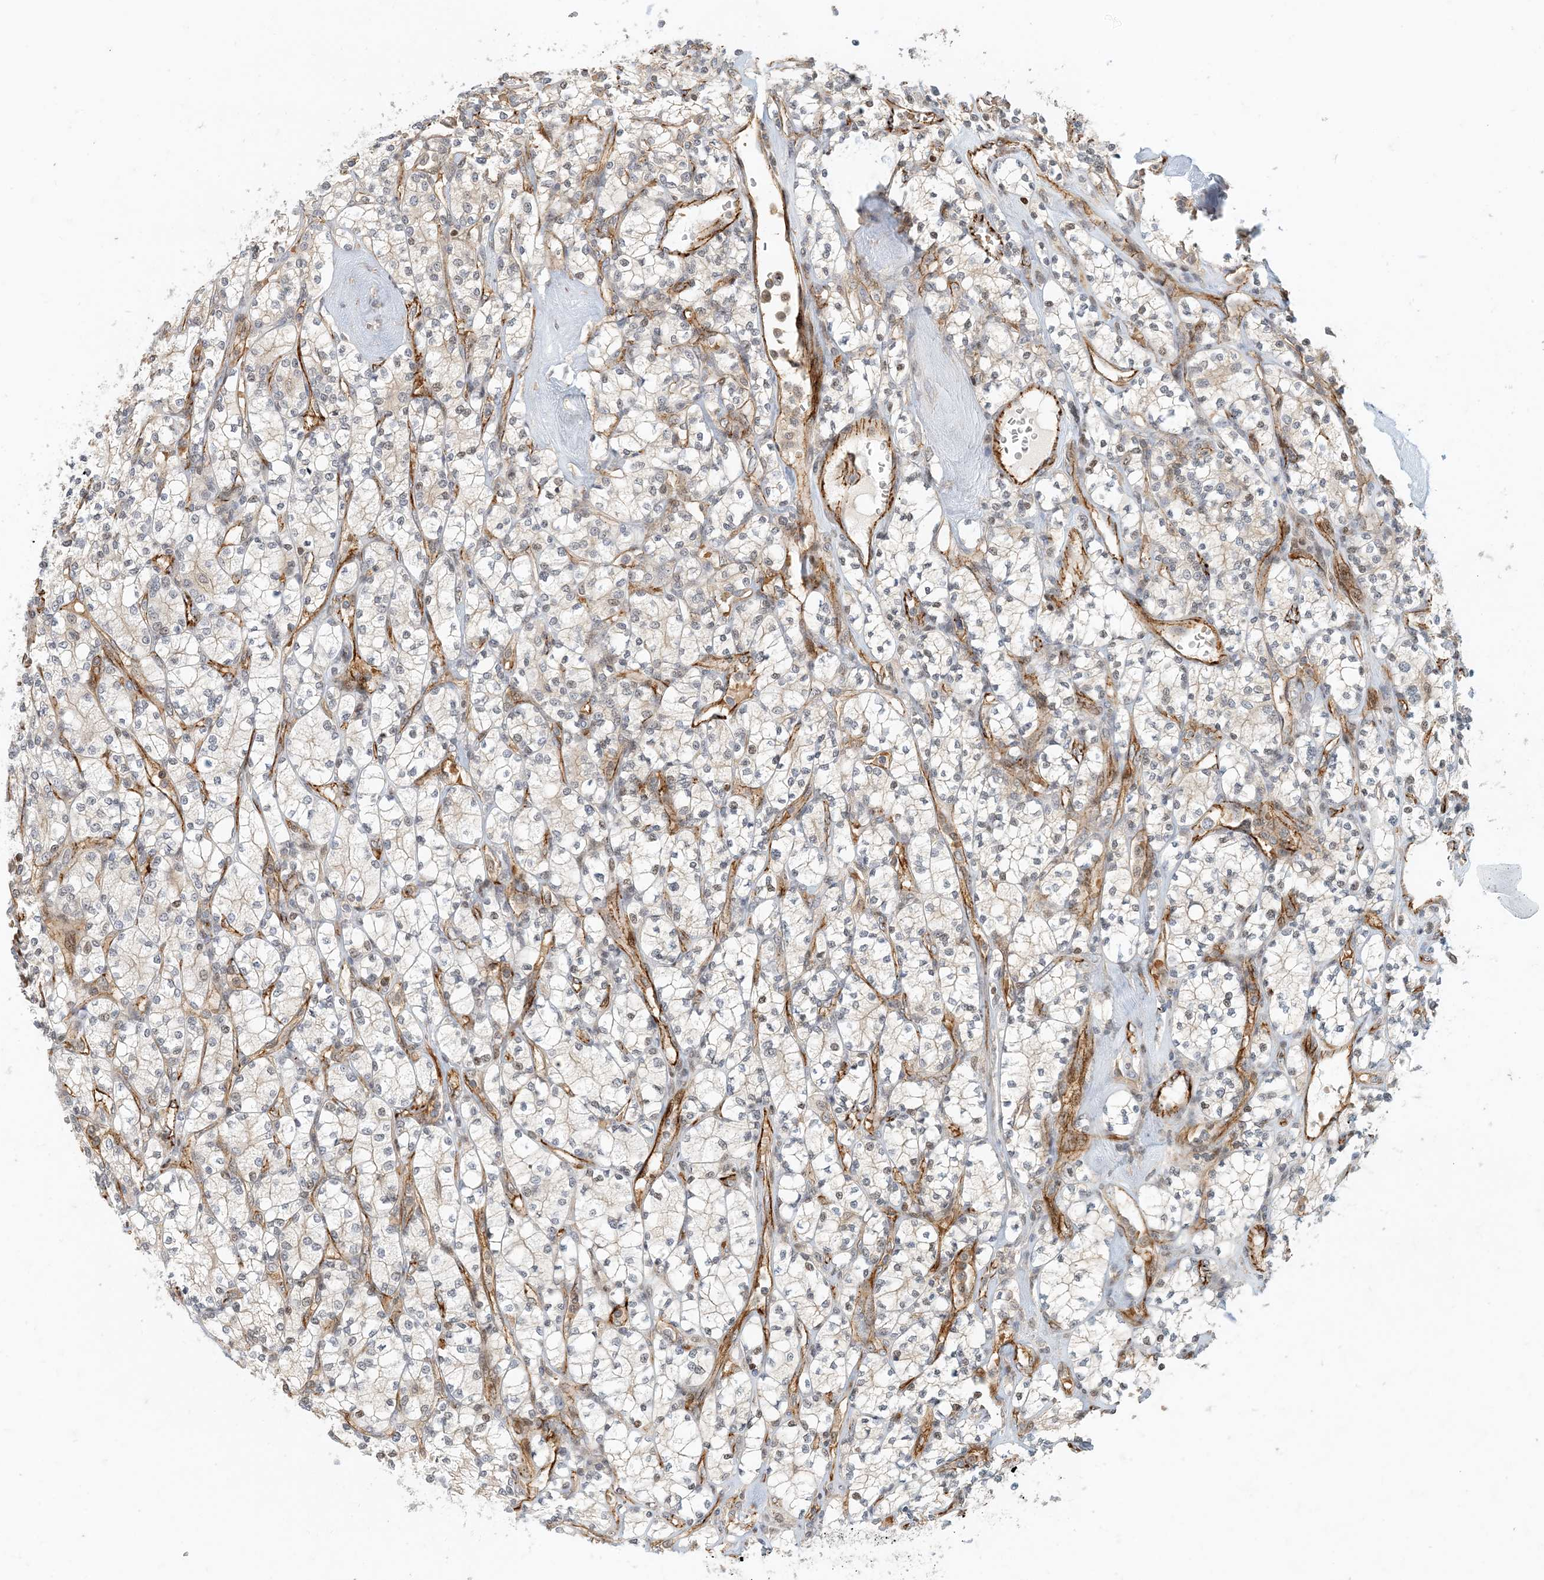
{"staining": {"intensity": "negative", "quantity": "none", "location": "none"}, "tissue": "renal cancer", "cell_type": "Tumor cells", "image_type": "cancer", "snomed": [{"axis": "morphology", "description": "Adenocarcinoma, NOS"}, {"axis": "topography", "description": "Kidney"}], "caption": "IHC image of renal adenocarcinoma stained for a protein (brown), which reveals no expression in tumor cells. (Brightfield microscopy of DAB immunohistochemistry at high magnification).", "gene": "MAPKBP1", "patient": {"sex": "male", "age": 77}}